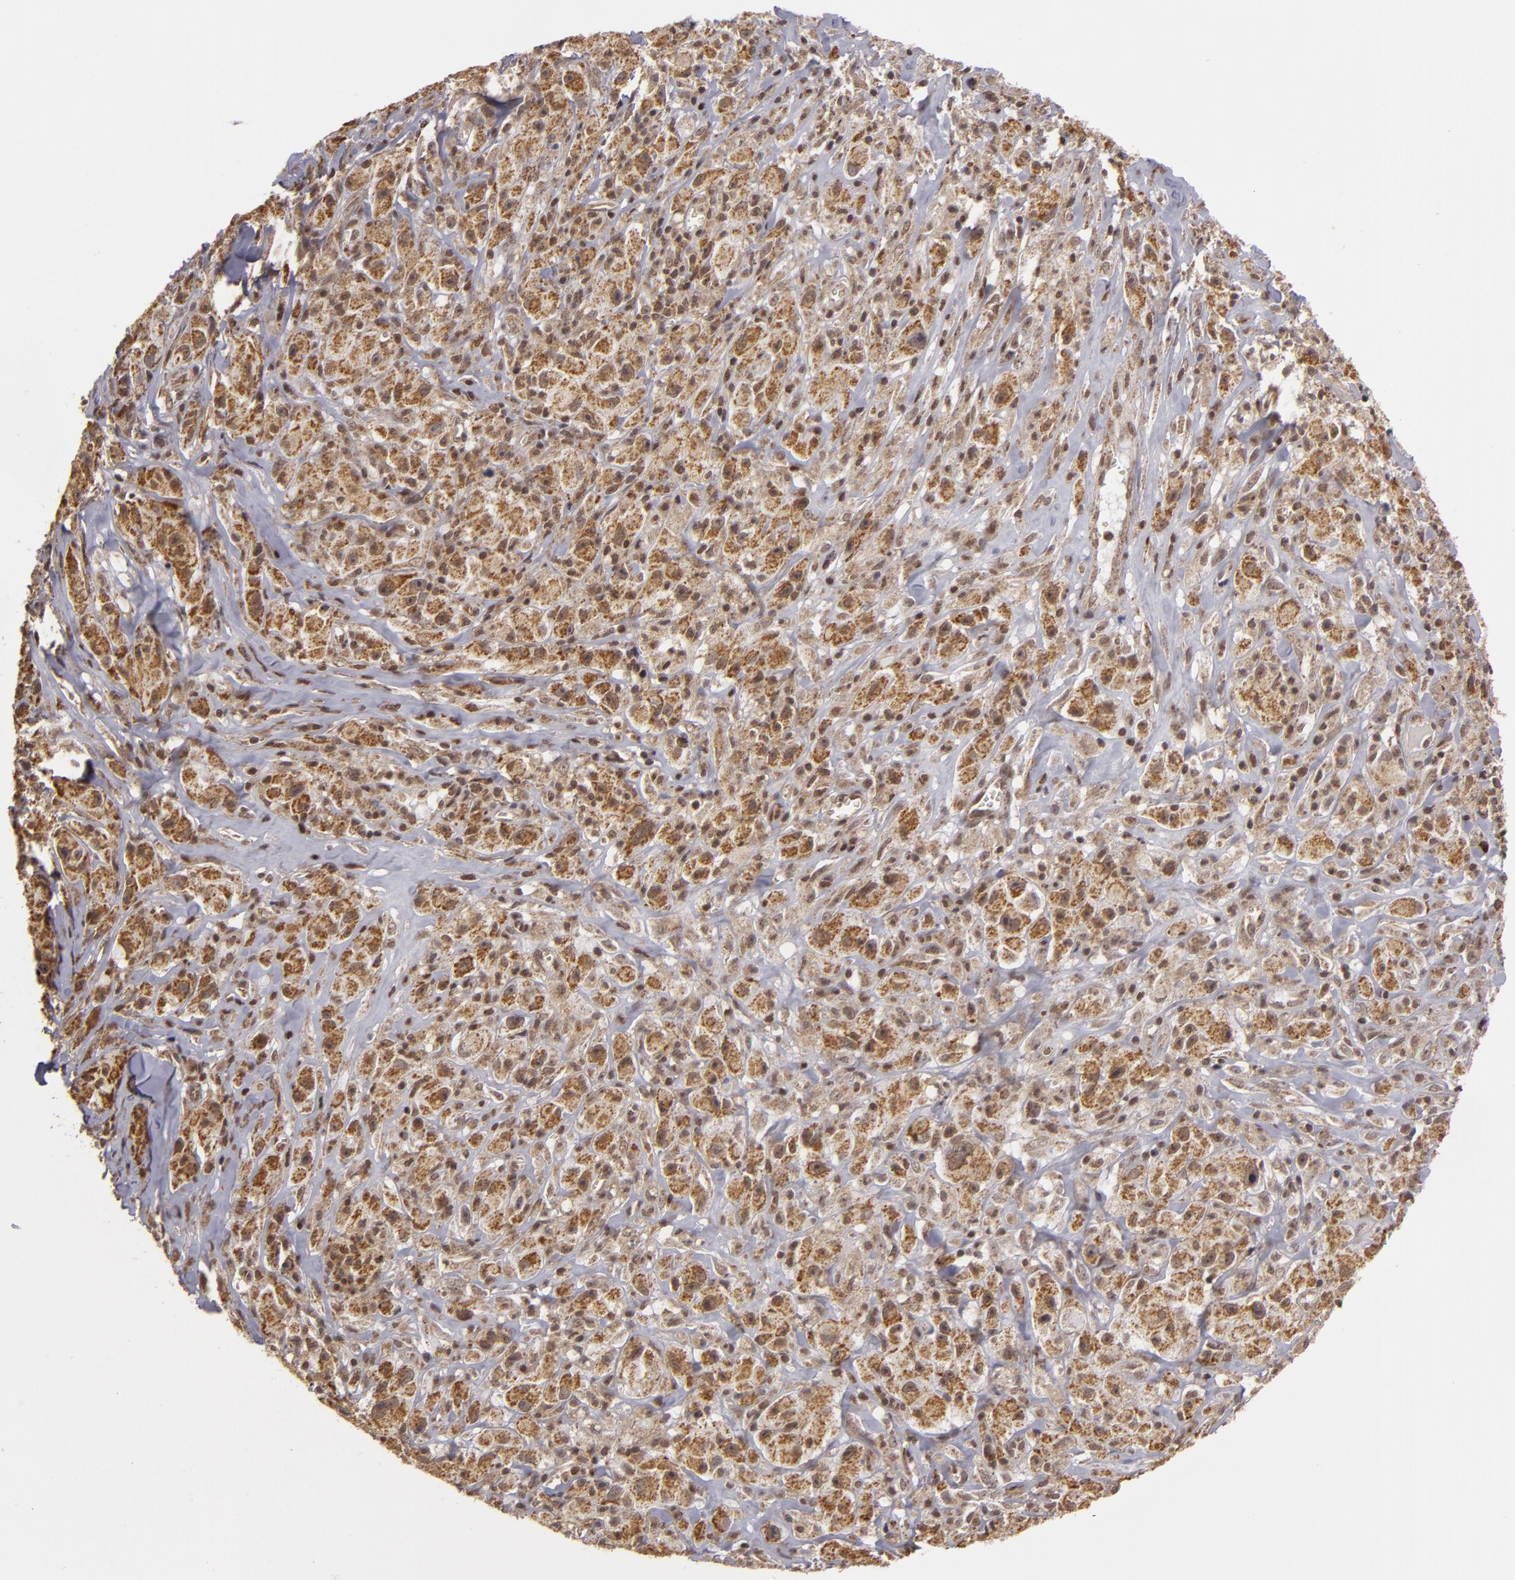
{"staining": {"intensity": "moderate", "quantity": ">75%", "location": "cytoplasmic/membranous"}, "tissue": "melanoma", "cell_type": "Tumor cells", "image_type": "cancer", "snomed": [{"axis": "morphology", "description": "Malignant melanoma, NOS"}, {"axis": "topography", "description": "Skin"}], "caption": "IHC of malignant melanoma demonstrates medium levels of moderate cytoplasmic/membranous expression in approximately >75% of tumor cells.", "gene": "MXD1", "patient": {"sex": "male", "age": 56}}